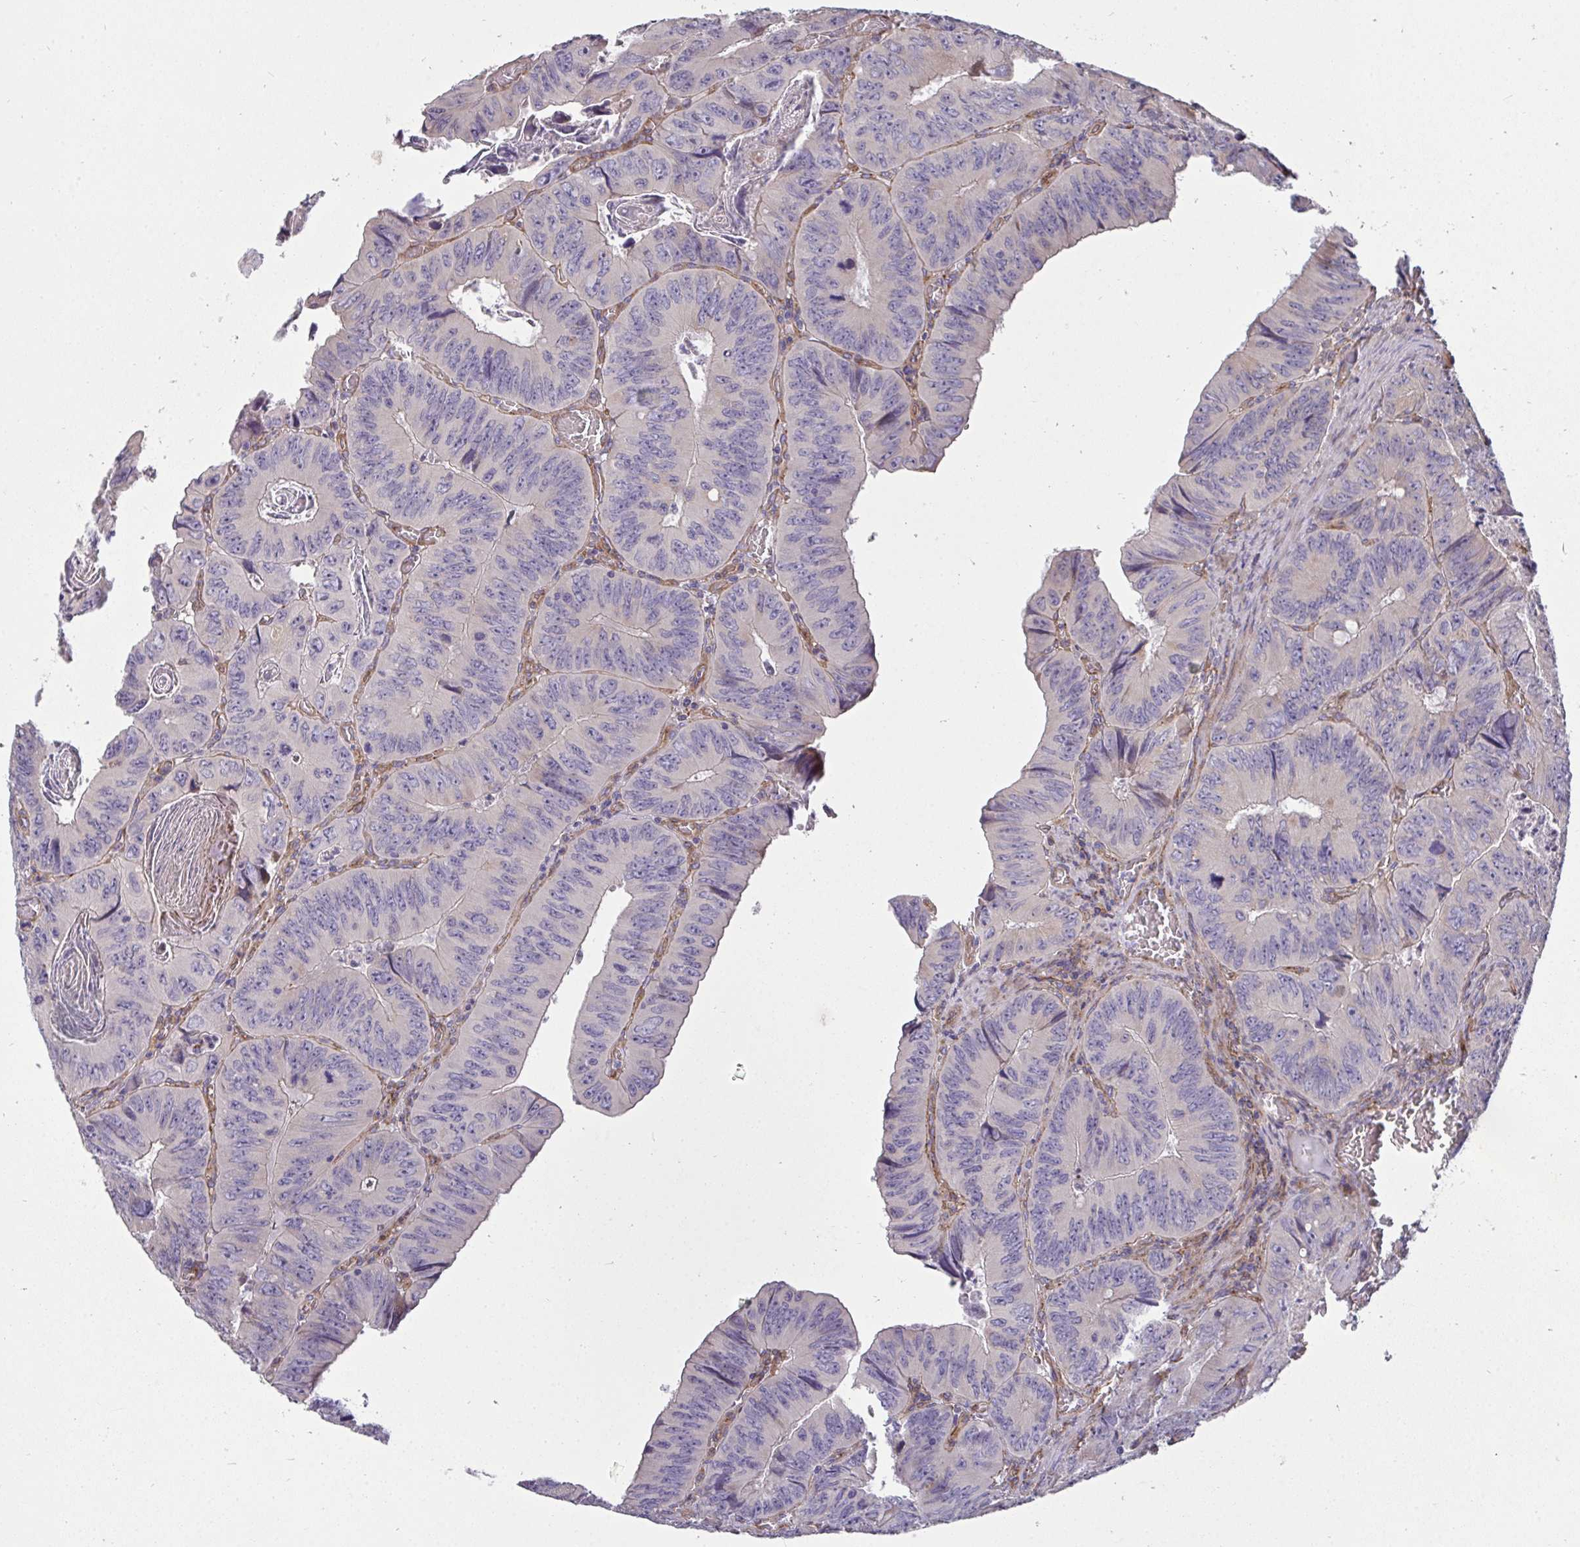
{"staining": {"intensity": "weak", "quantity": "<25%", "location": "cytoplasmic/membranous"}, "tissue": "colorectal cancer", "cell_type": "Tumor cells", "image_type": "cancer", "snomed": [{"axis": "morphology", "description": "Adenocarcinoma, NOS"}, {"axis": "topography", "description": "Colon"}], "caption": "Immunohistochemistry of colorectal cancer shows no positivity in tumor cells.", "gene": "SH2D1B", "patient": {"sex": "female", "age": 84}}